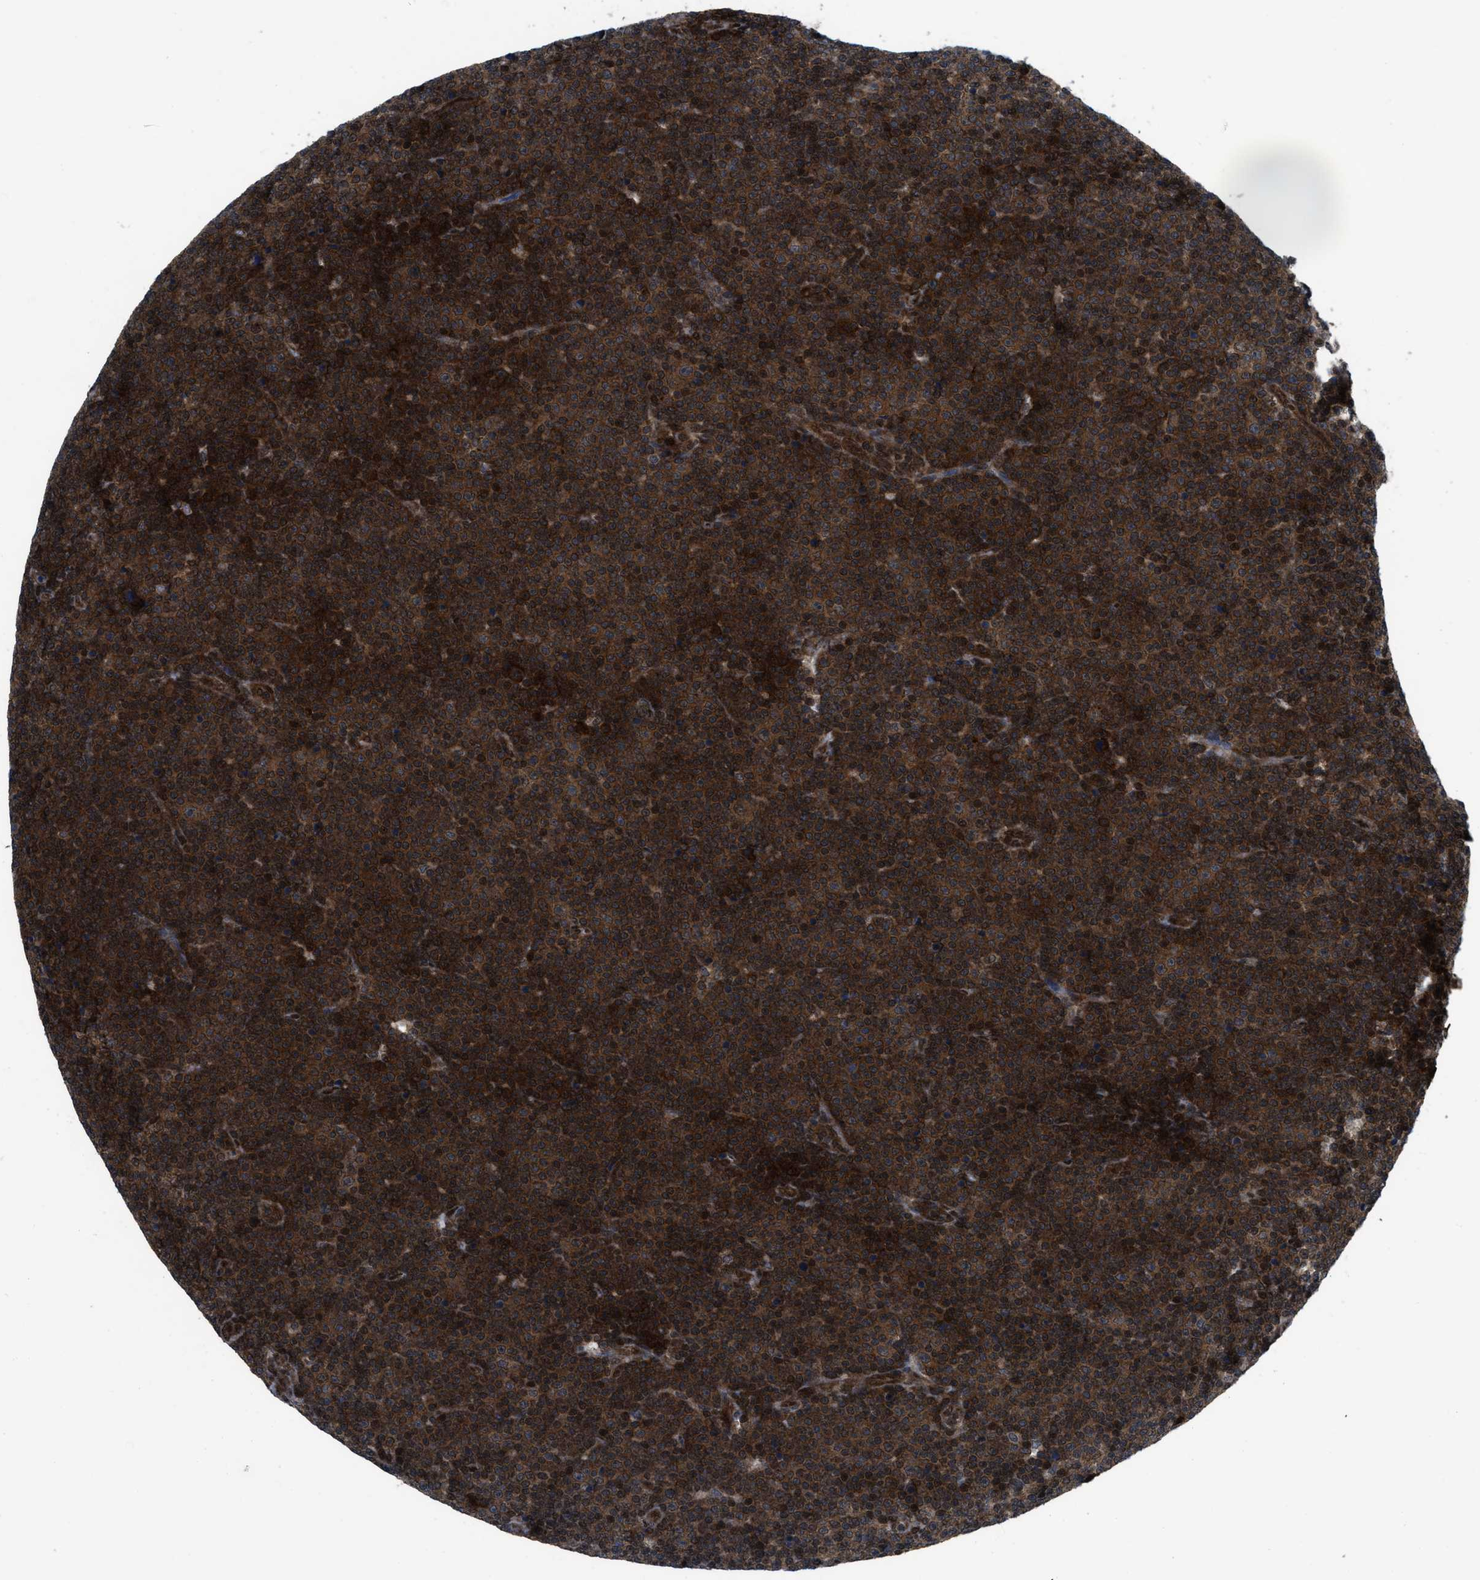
{"staining": {"intensity": "strong", "quantity": ">75%", "location": "cytoplasmic/membranous,nuclear"}, "tissue": "lymphoma", "cell_type": "Tumor cells", "image_type": "cancer", "snomed": [{"axis": "morphology", "description": "Malignant lymphoma, non-Hodgkin's type, Low grade"}, {"axis": "topography", "description": "Lymph node"}], "caption": "Immunohistochemical staining of human low-grade malignant lymphoma, non-Hodgkin's type displays high levels of strong cytoplasmic/membranous and nuclear protein expression in approximately >75% of tumor cells.", "gene": "PPP2CB", "patient": {"sex": "female", "age": 67}}